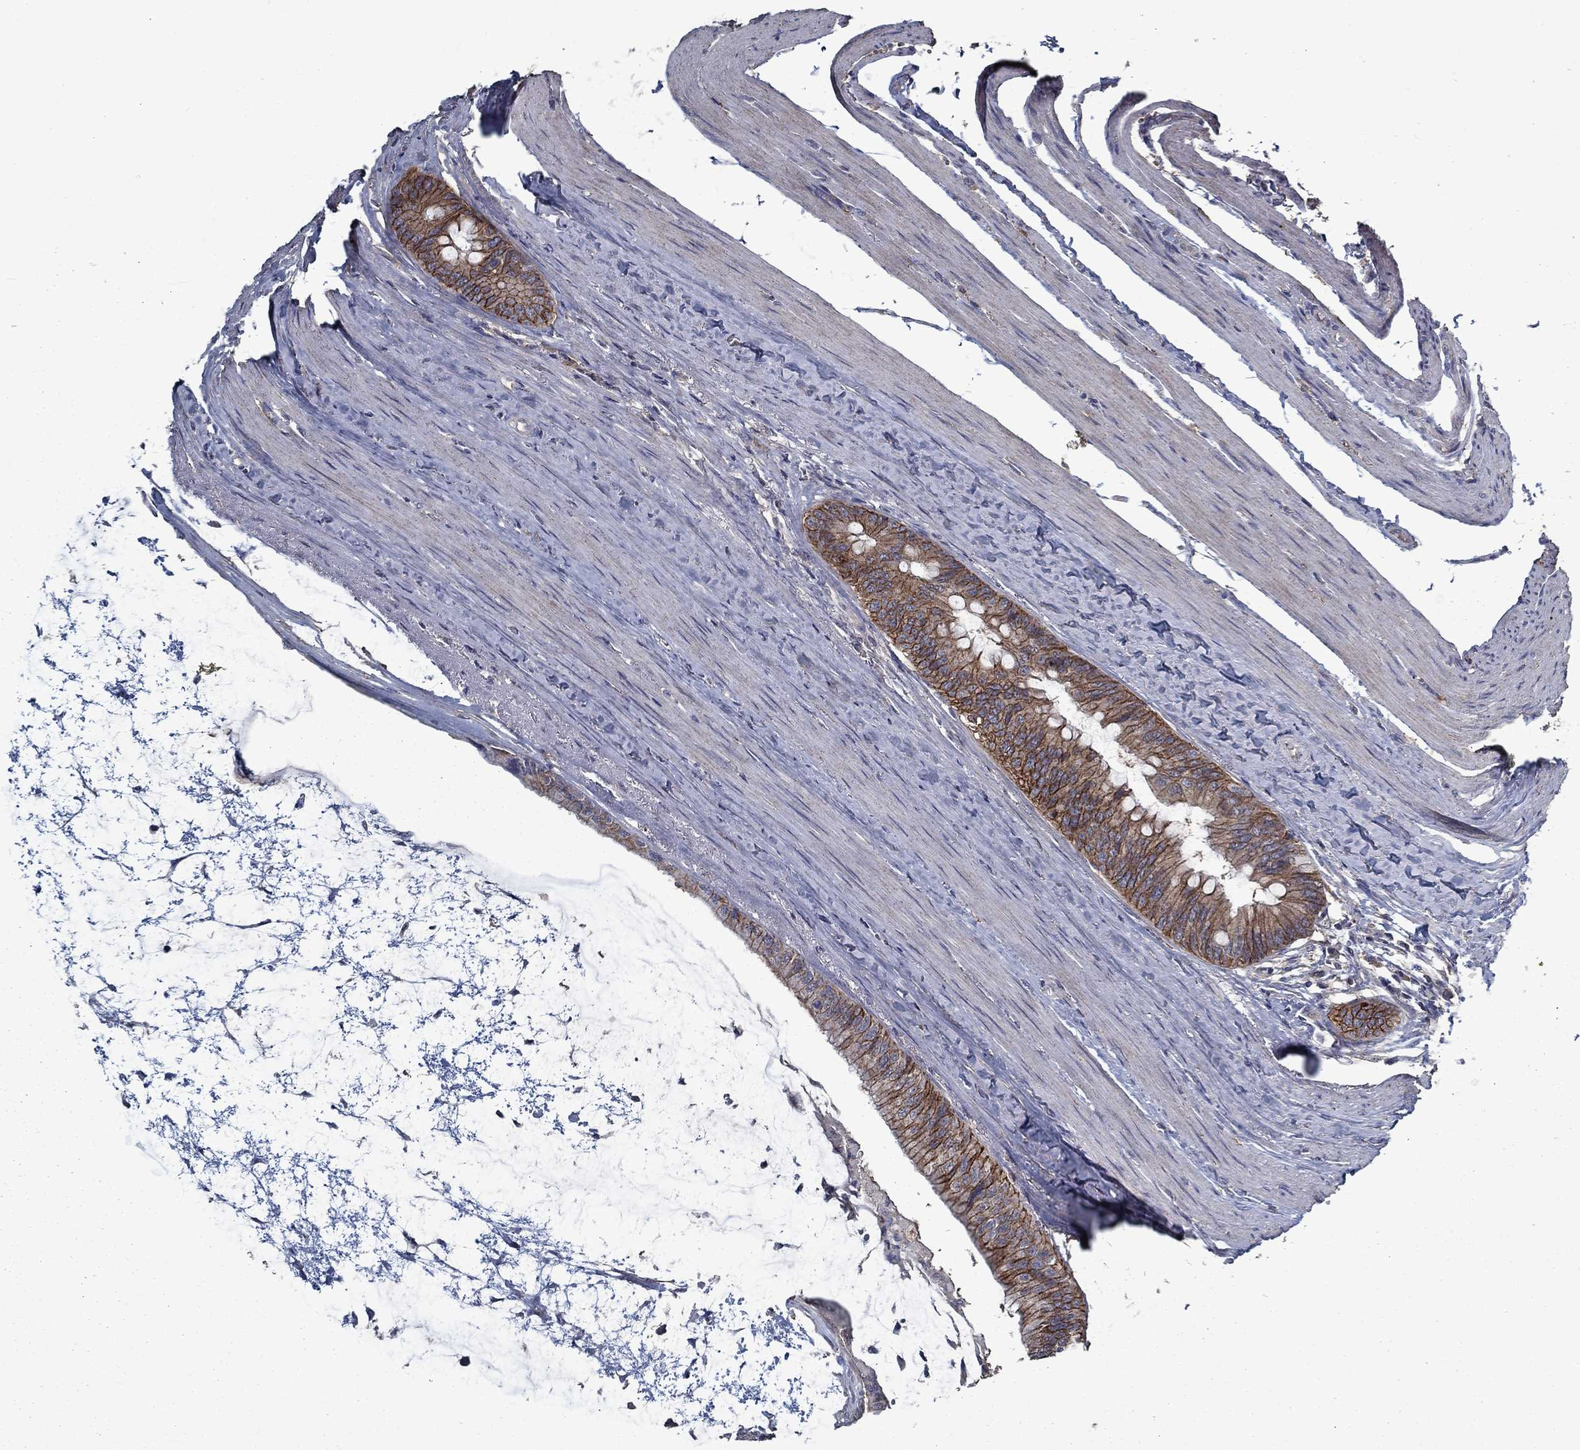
{"staining": {"intensity": "strong", "quantity": "25%-75%", "location": "cytoplasmic/membranous"}, "tissue": "colorectal cancer", "cell_type": "Tumor cells", "image_type": "cancer", "snomed": [{"axis": "morphology", "description": "Normal tissue, NOS"}, {"axis": "morphology", "description": "Adenocarcinoma, NOS"}, {"axis": "topography", "description": "Colon"}], "caption": "A photomicrograph showing strong cytoplasmic/membranous staining in approximately 25%-75% of tumor cells in adenocarcinoma (colorectal), as visualized by brown immunohistochemical staining.", "gene": "SLC44A1", "patient": {"sex": "male", "age": 65}}